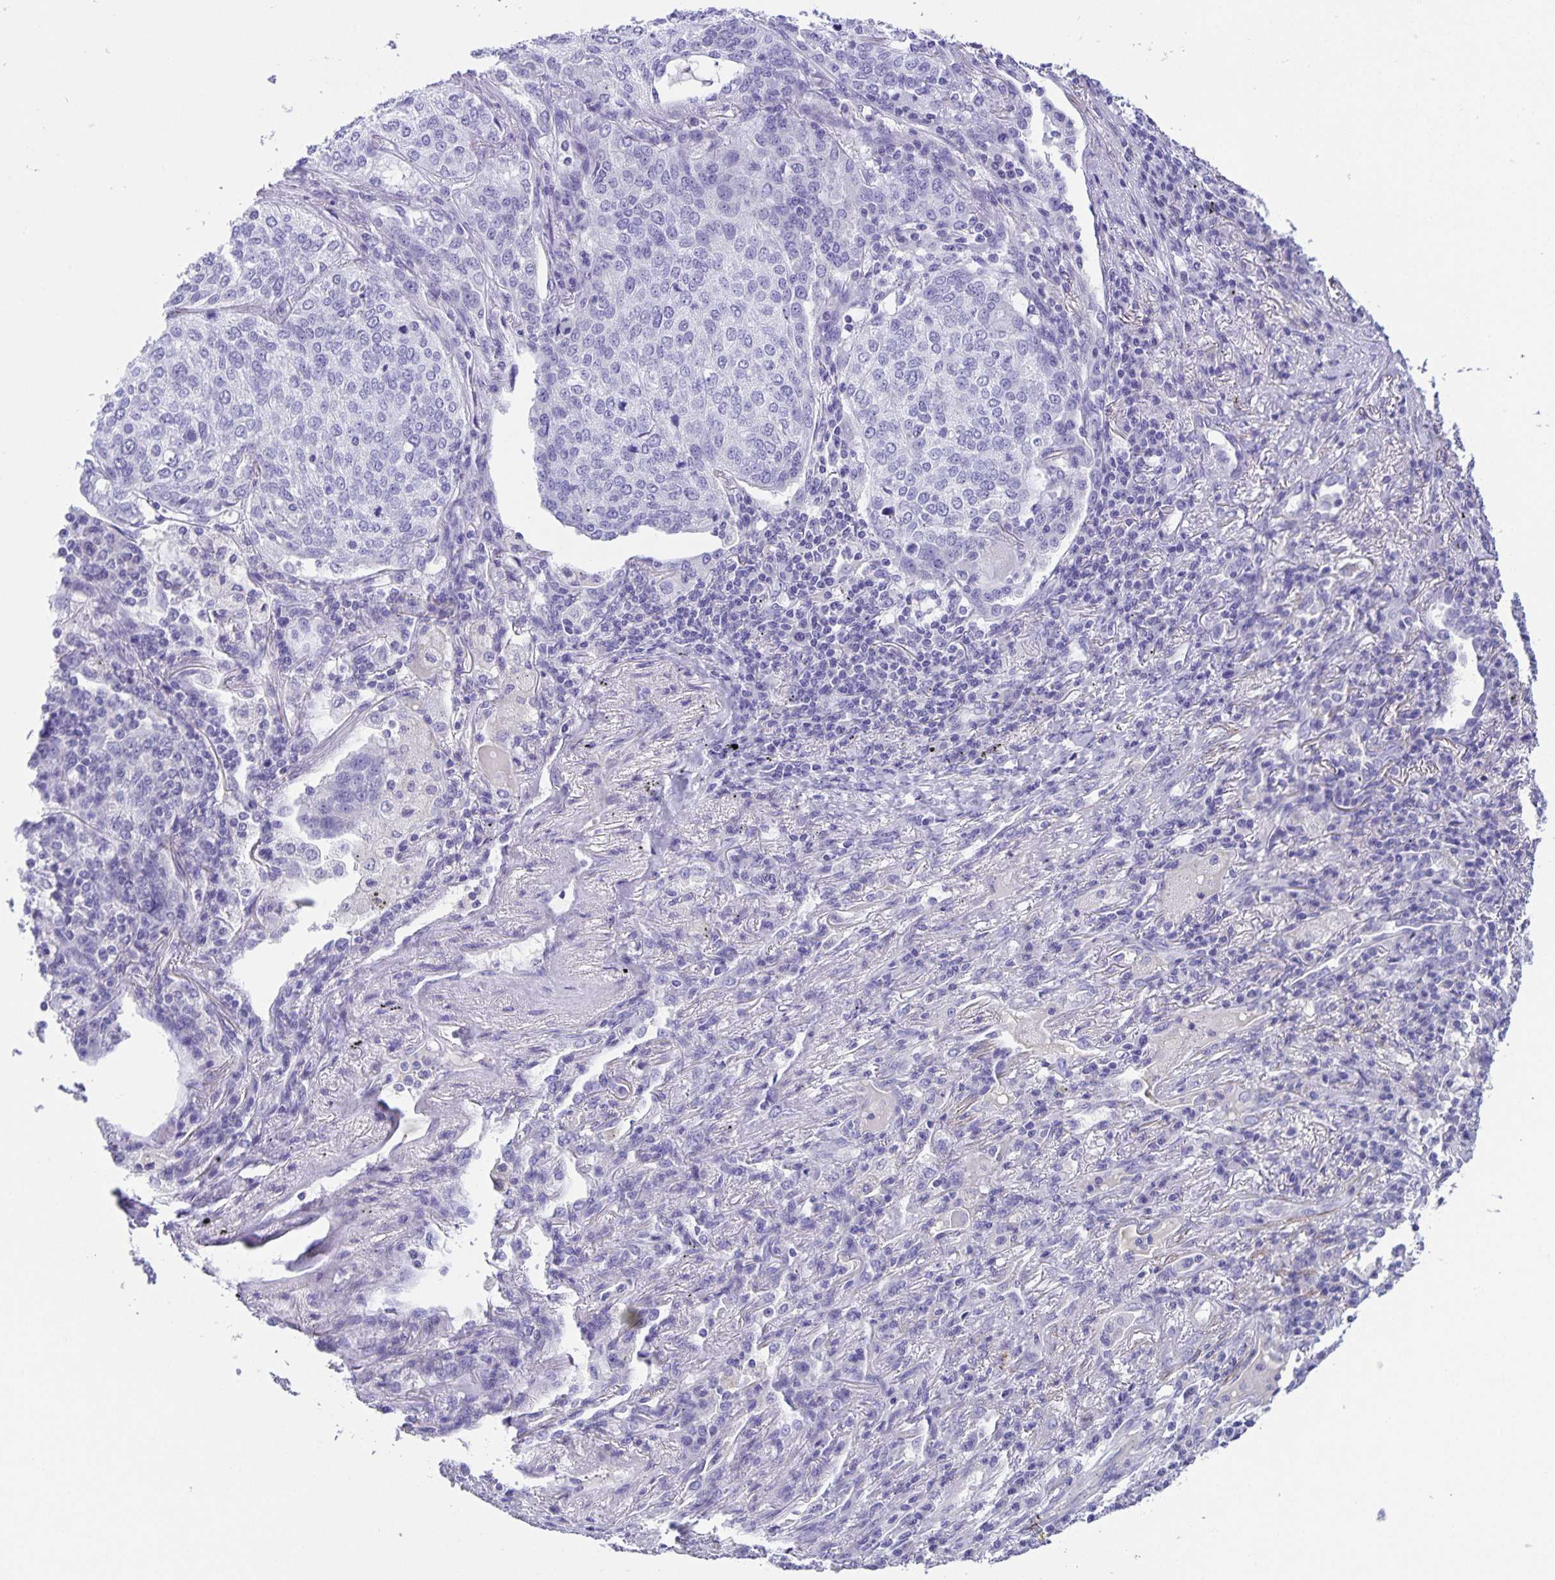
{"staining": {"intensity": "negative", "quantity": "none", "location": "none"}, "tissue": "lung cancer", "cell_type": "Tumor cells", "image_type": "cancer", "snomed": [{"axis": "morphology", "description": "Squamous cell carcinoma, NOS"}, {"axis": "topography", "description": "Lung"}], "caption": "Tumor cells show no significant protein positivity in squamous cell carcinoma (lung).", "gene": "UBQLN3", "patient": {"sex": "male", "age": 63}}